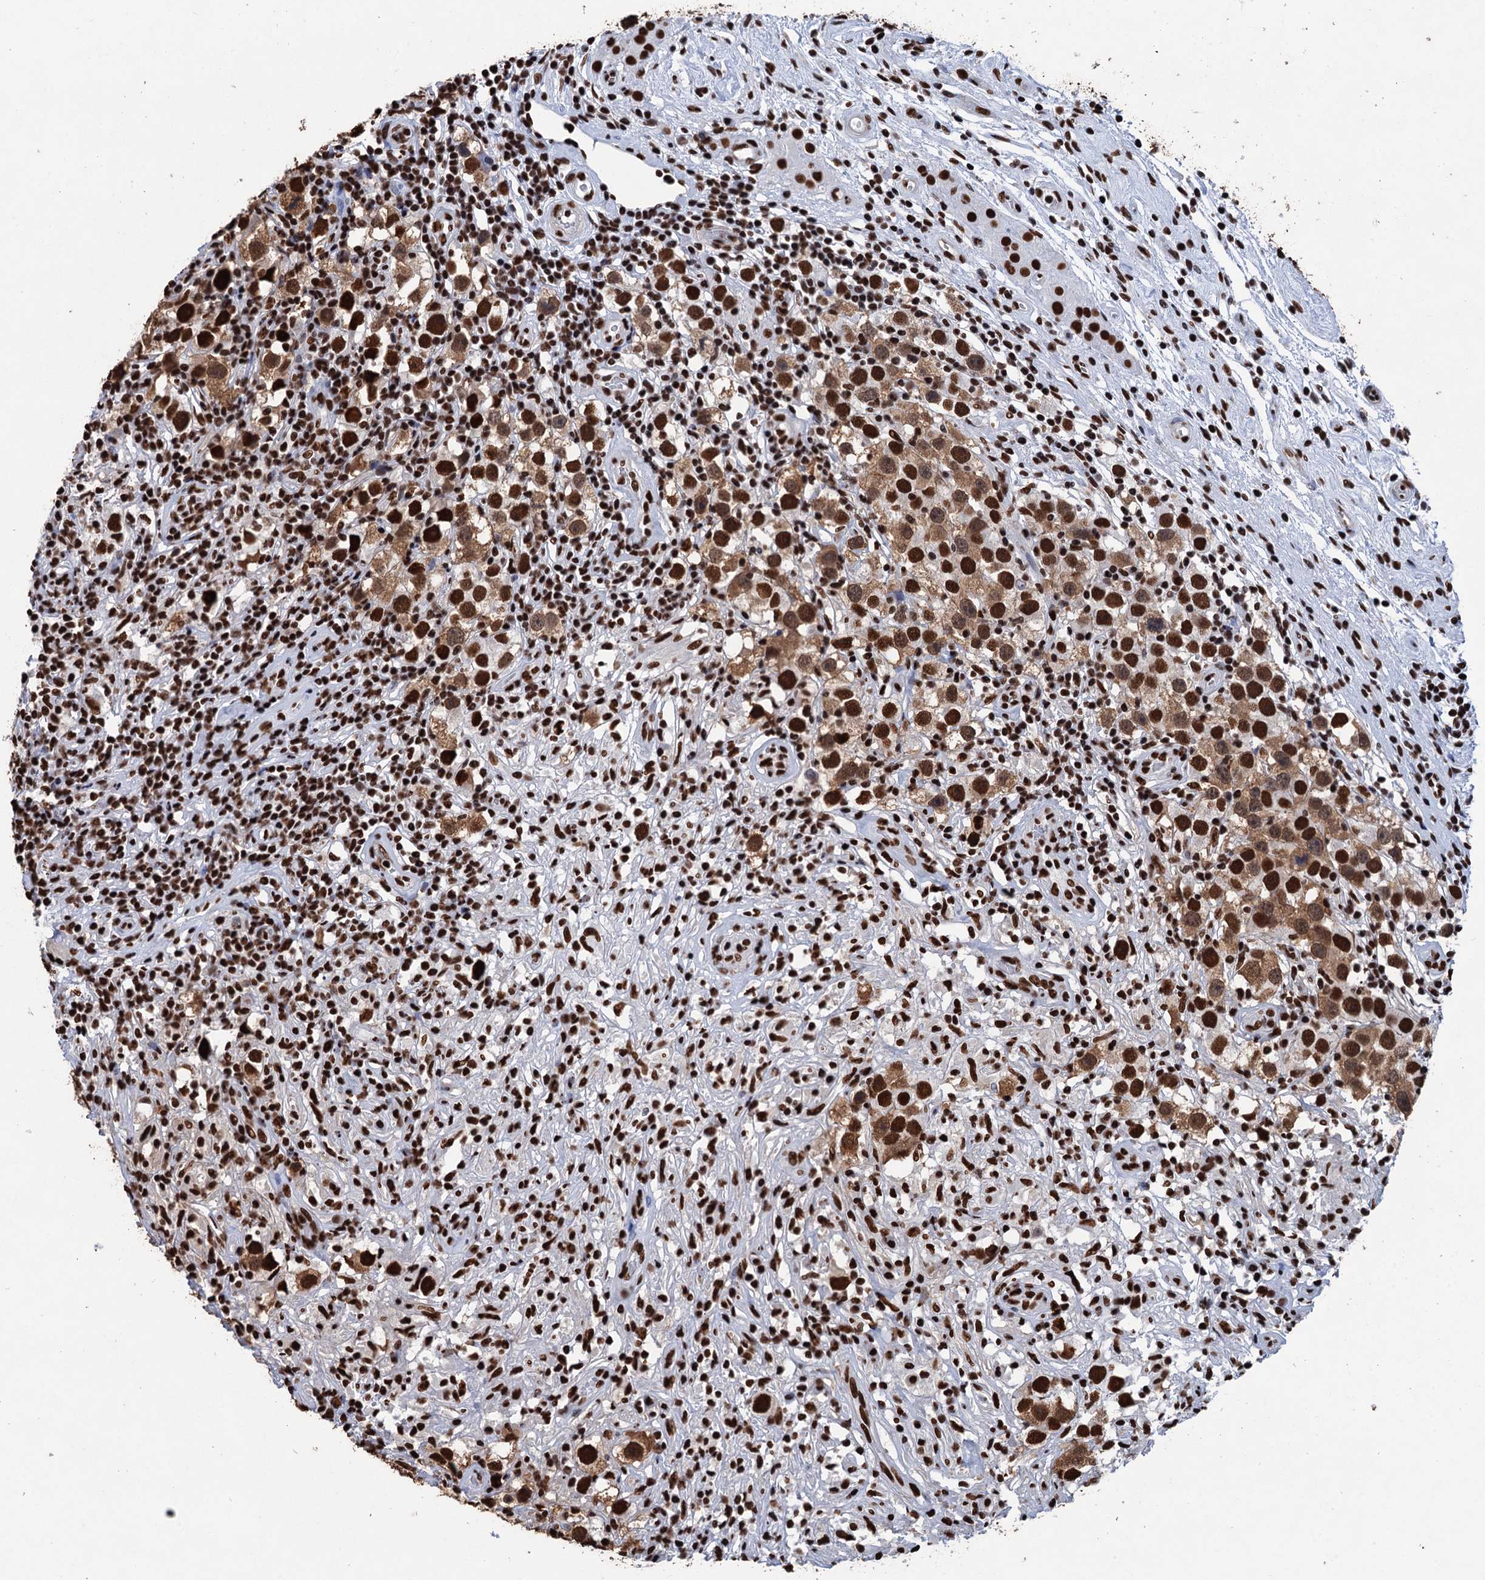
{"staining": {"intensity": "strong", "quantity": ">75%", "location": "cytoplasmic/membranous,nuclear"}, "tissue": "testis cancer", "cell_type": "Tumor cells", "image_type": "cancer", "snomed": [{"axis": "morphology", "description": "Seminoma, NOS"}, {"axis": "topography", "description": "Testis"}], "caption": "Human testis cancer stained with a protein marker shows strong staining in tumor cells.", "gene": "UBA2", "patient": {"sex": "male", "age": 49}}